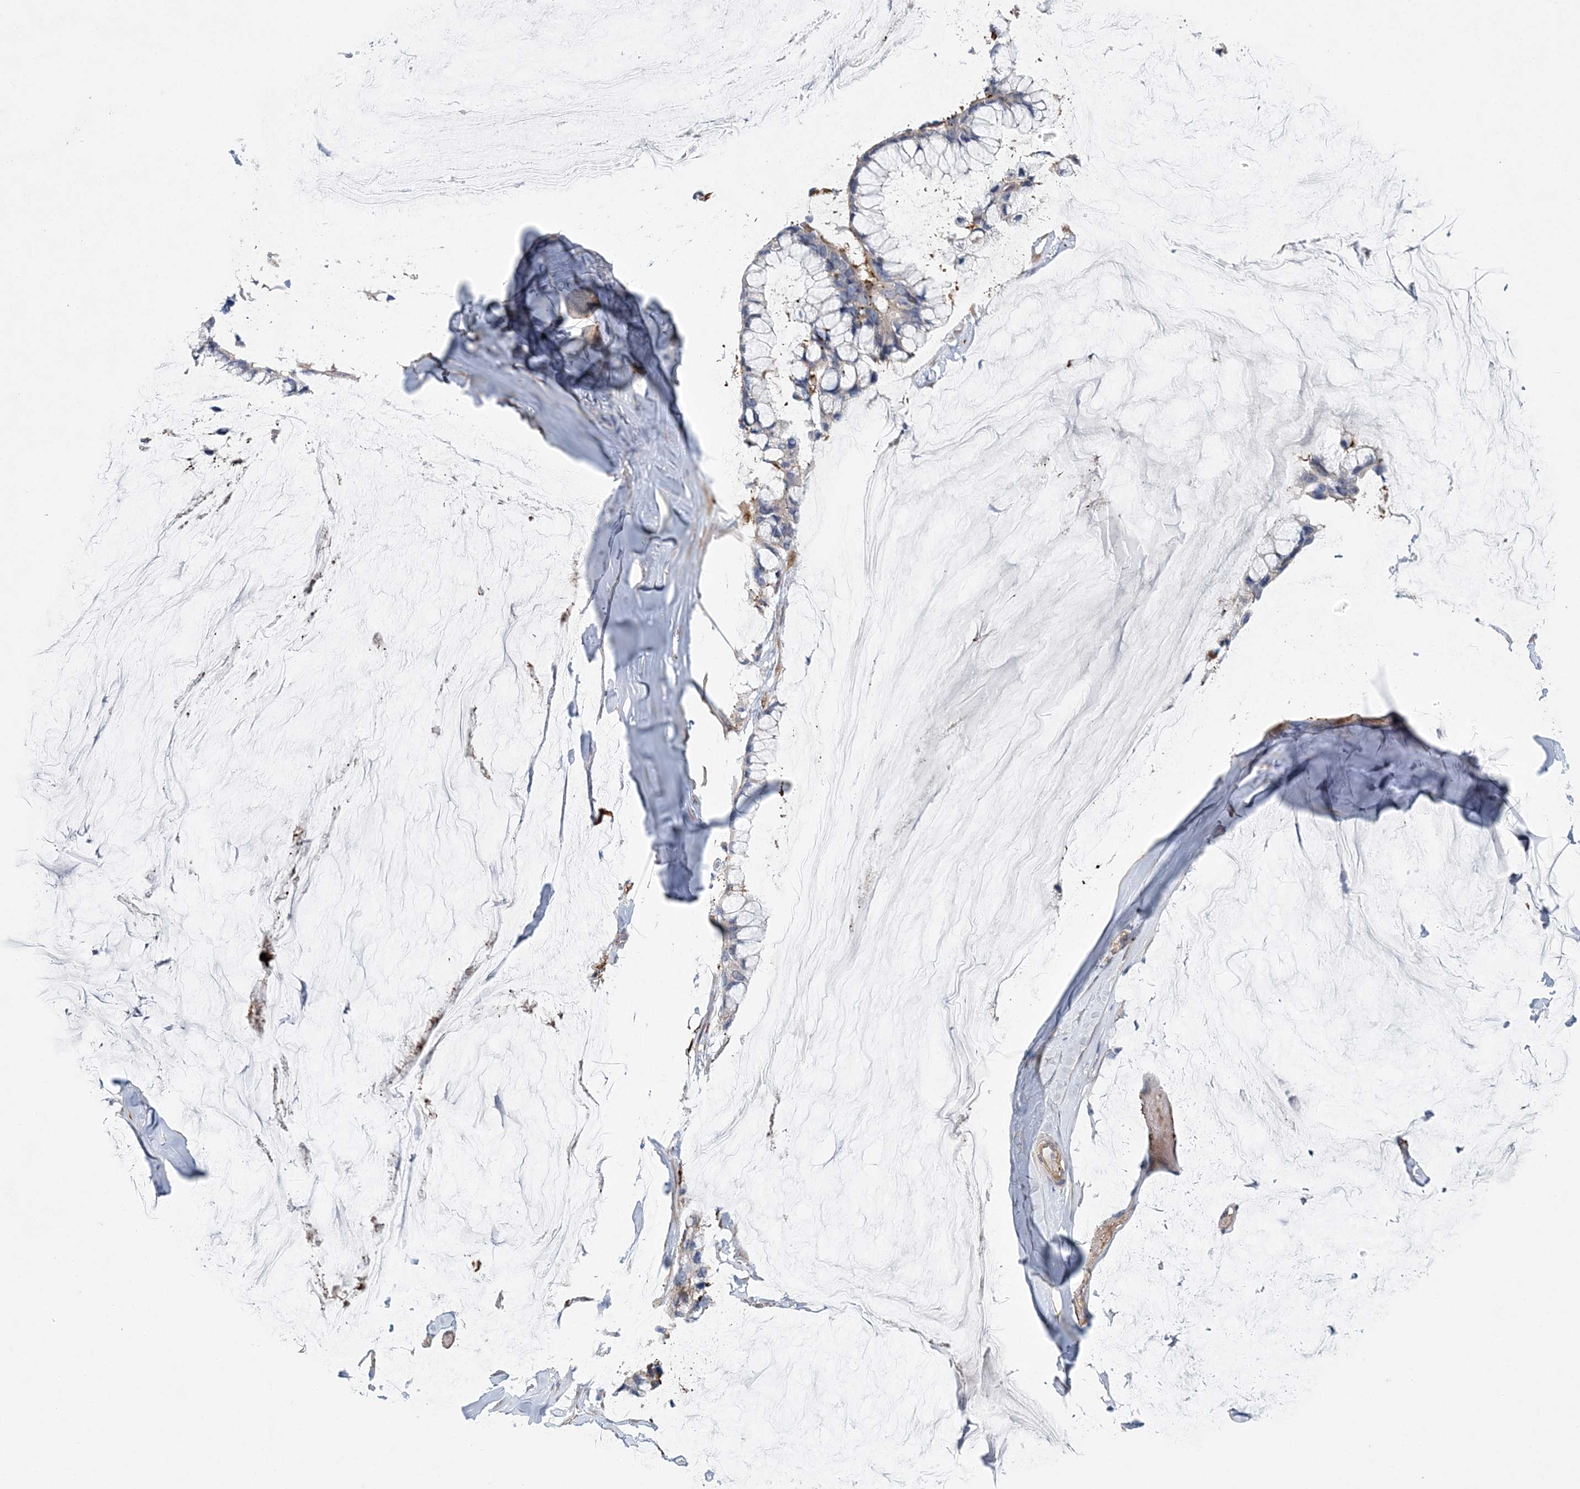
{"staining": {"intensity": "negative", "quantity": "none", "location": "none"}, "tissue": "ovarian cancer", "cell_type": "Tumor cells", "image_type": "cancer", "snomed": [{"axis": "morphology", "description": "Cystadenocarcinoma, mucinous, NOS"}, {"axis": "topography", "description": "Ovary"}], "caption": "A high-resolution histopathology image shows IHC staining of ovarian cancer (mucinous cystadenocarcinoma), which demonstrates no significant expression in tumor cells.", "gene": "CALN1", "patient": {"sex": "female", "age": 39}}